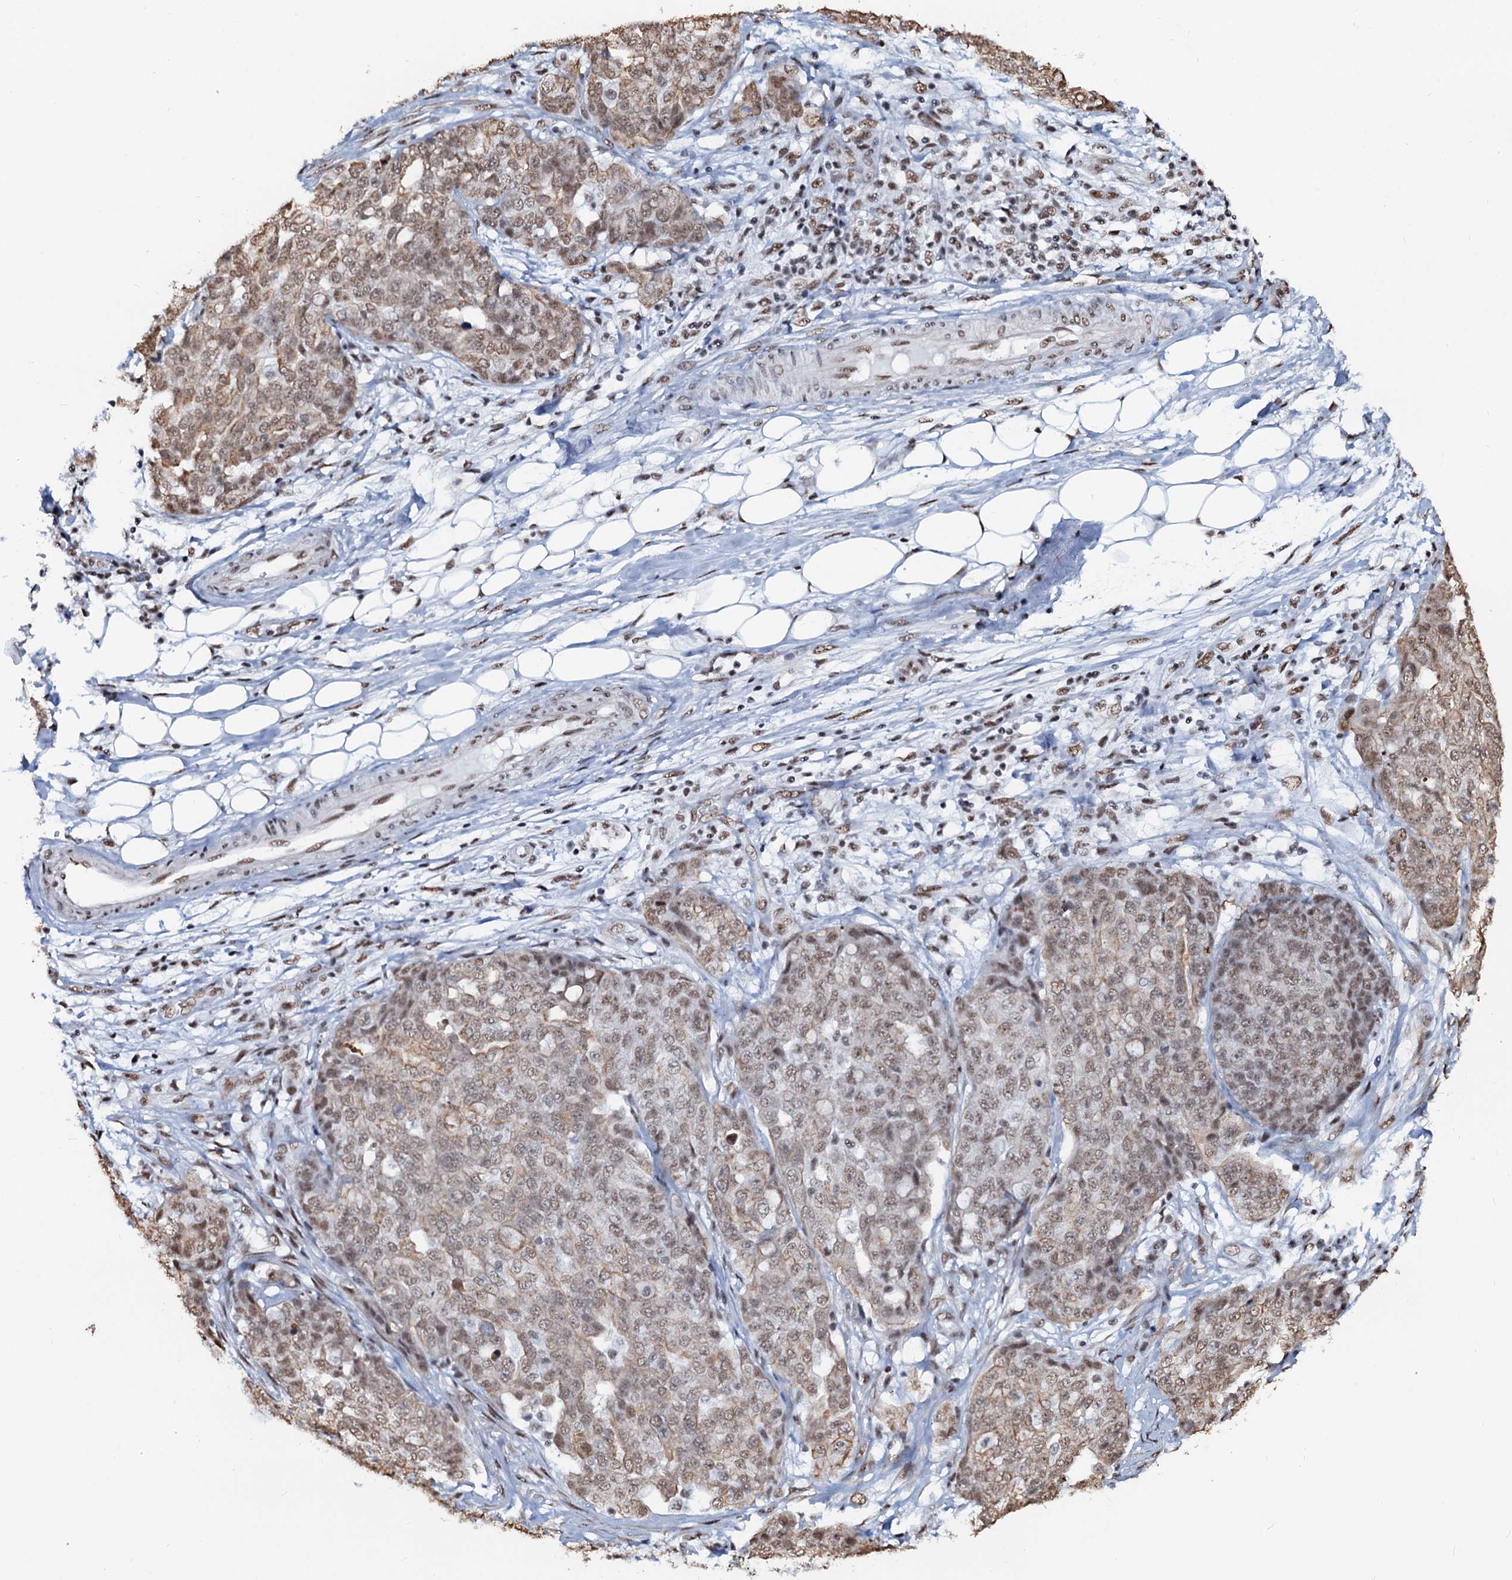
{"staining": {"intensity": "moderate", "quantity": "25%-75%", "location": "nuclear"}, "tissue": "ovarian cancer", "cell_type": "Tumor cells", "image_type": "cancer", "snomed": [{"axis": "morphology", "description": "Cystadenocarcinoma, serous, NOS"}, {"axis": "topography", "description": "Soft tissue"}, {"axis": "topography", "description": "Ovary"}], "caption": "Protein positivity by immunohistochemistry (IHC) exhibits moderate nuclear positivity in approximately 25%-75% of tumor cells in ovarian cancer.", "gene": "ZNF609", "patient": {"sex": "female", "age": 57}}